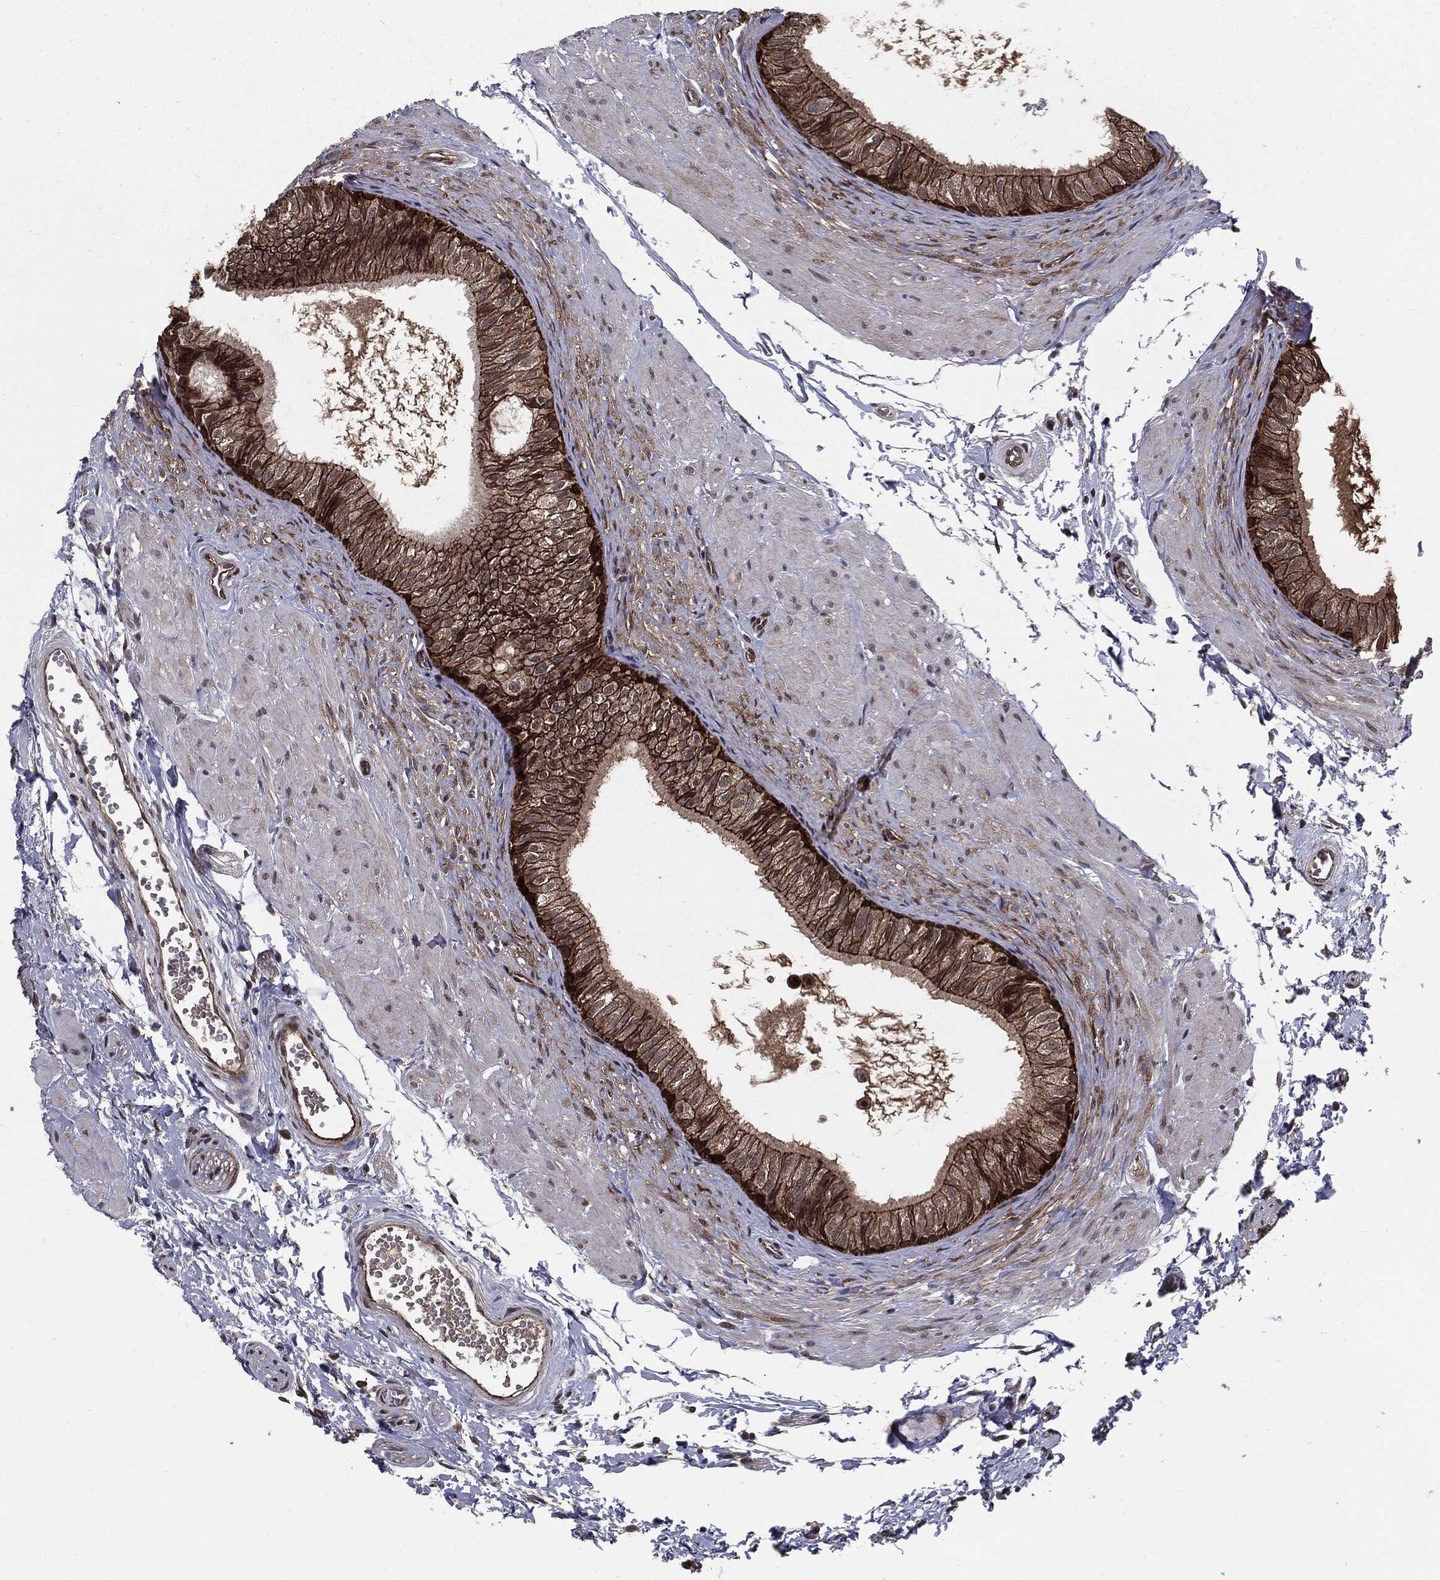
{"staining": {"intensity": "strong", "quantity": ">75%", "location": "cytoplasmic/membranous"}, "tissue": "epididymis", "cell_type": "Glandular cells", "image_type": "normal", "snomed": [{"axis": "morphology", "description": "Normal tissue, NOS"}, {"axis": "topography", "description": "Epididymis"}], "caption": "Approximately >75% of glandular cells in normal epididymis reveal strong cytoplasmic/membranous protein staining as visualized by brown immunohistochemical staining.", "gene": "PTPA", "patient": {"sex": "male", "age": 22}}